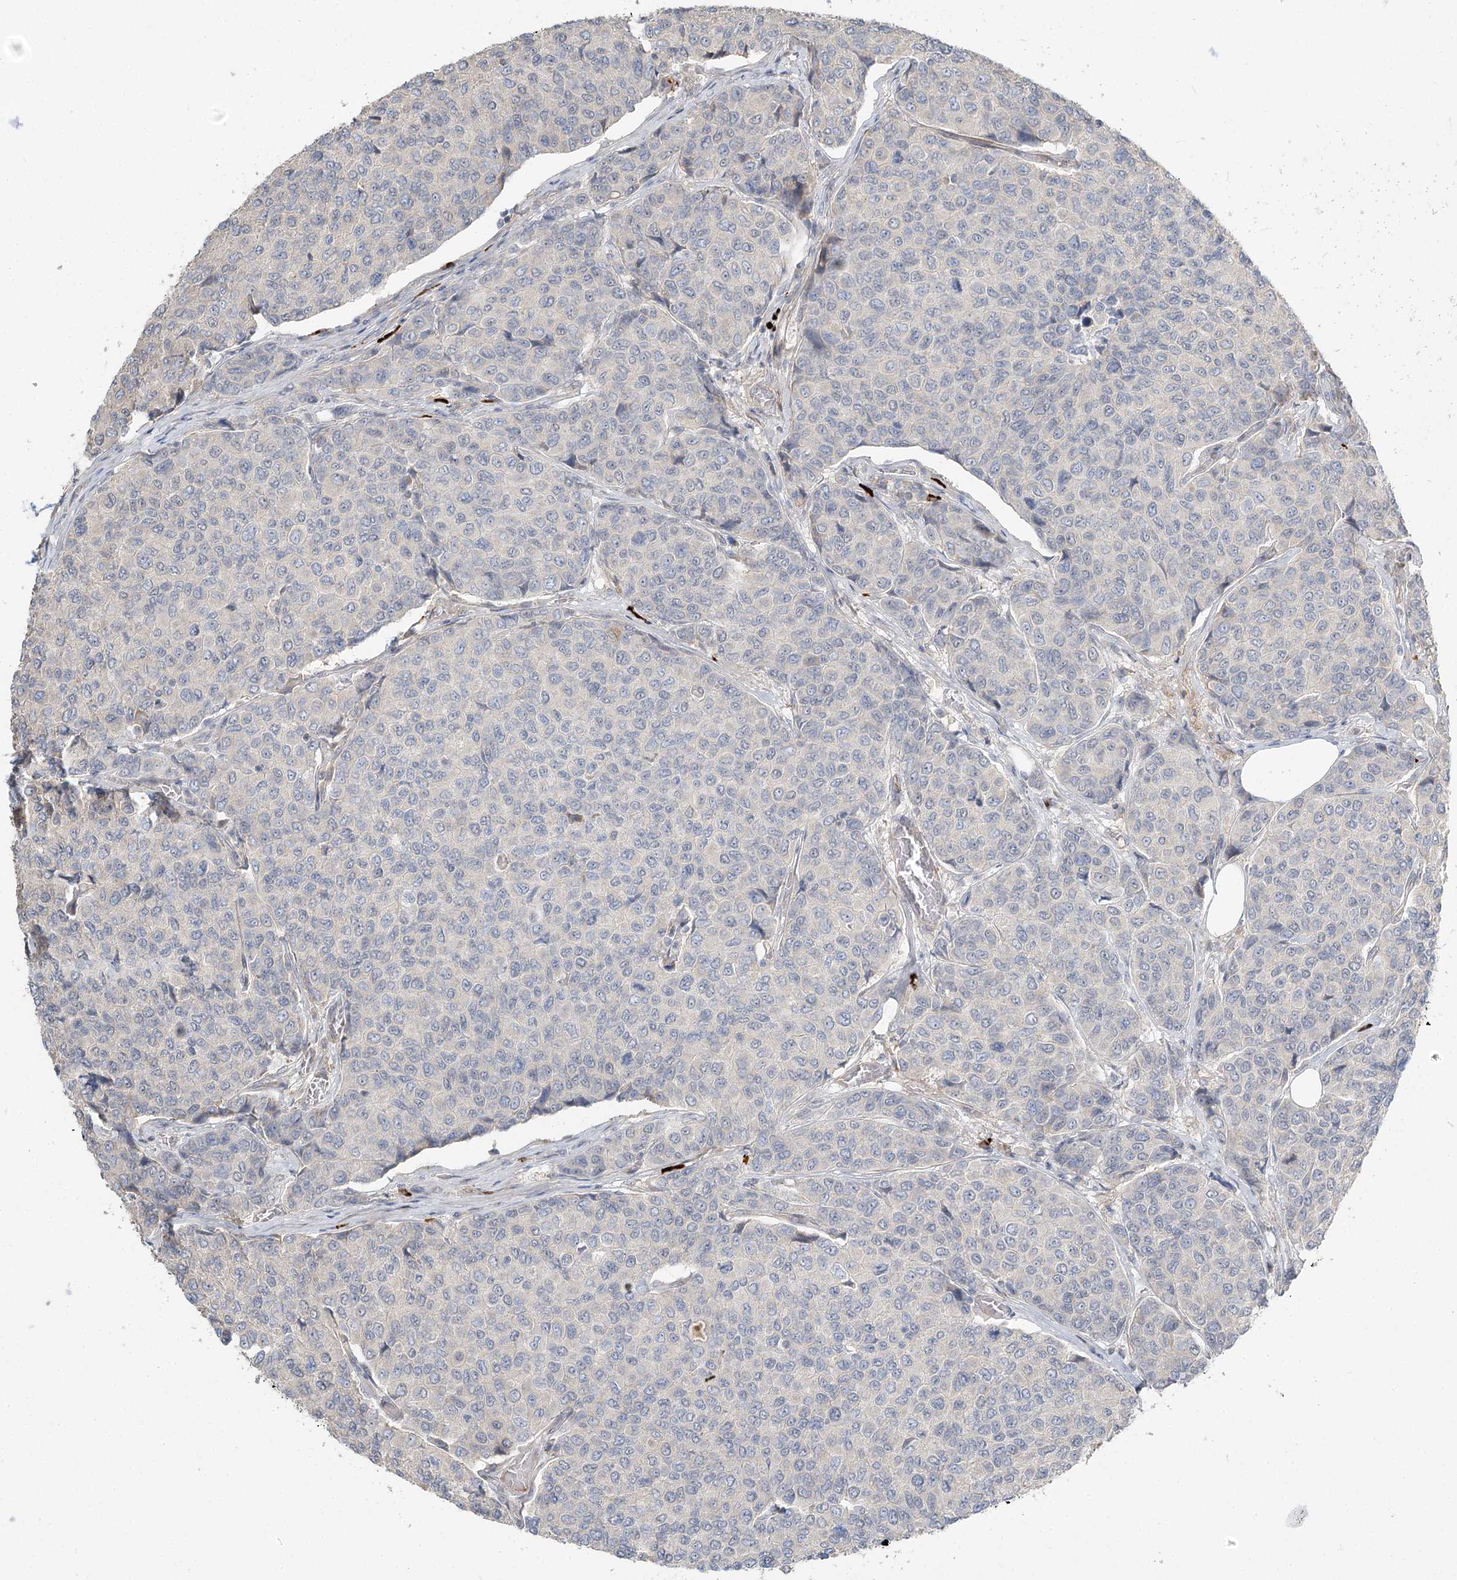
{"staining": {"intensity": "negative", "quantity": "none", "location": "none"}, "tissue": "breast cancer", "cell_type": "Tumor cells", "image_type": "cancer", "snomed": [{"axis": "morphology", "description": "Duct carcinoma"}, {"axis": "topography", "description": "Breast"}], "caption": "An immunohistochemistry micrograph of breast cancer (infiltrating ductal carcinoma) is shown. There is no staining in tumor cells of breast cancer (infiltrating ductal carcinoma).", "gene": "GUCY2C", "patient": {"sex": "female", "age": 55}}